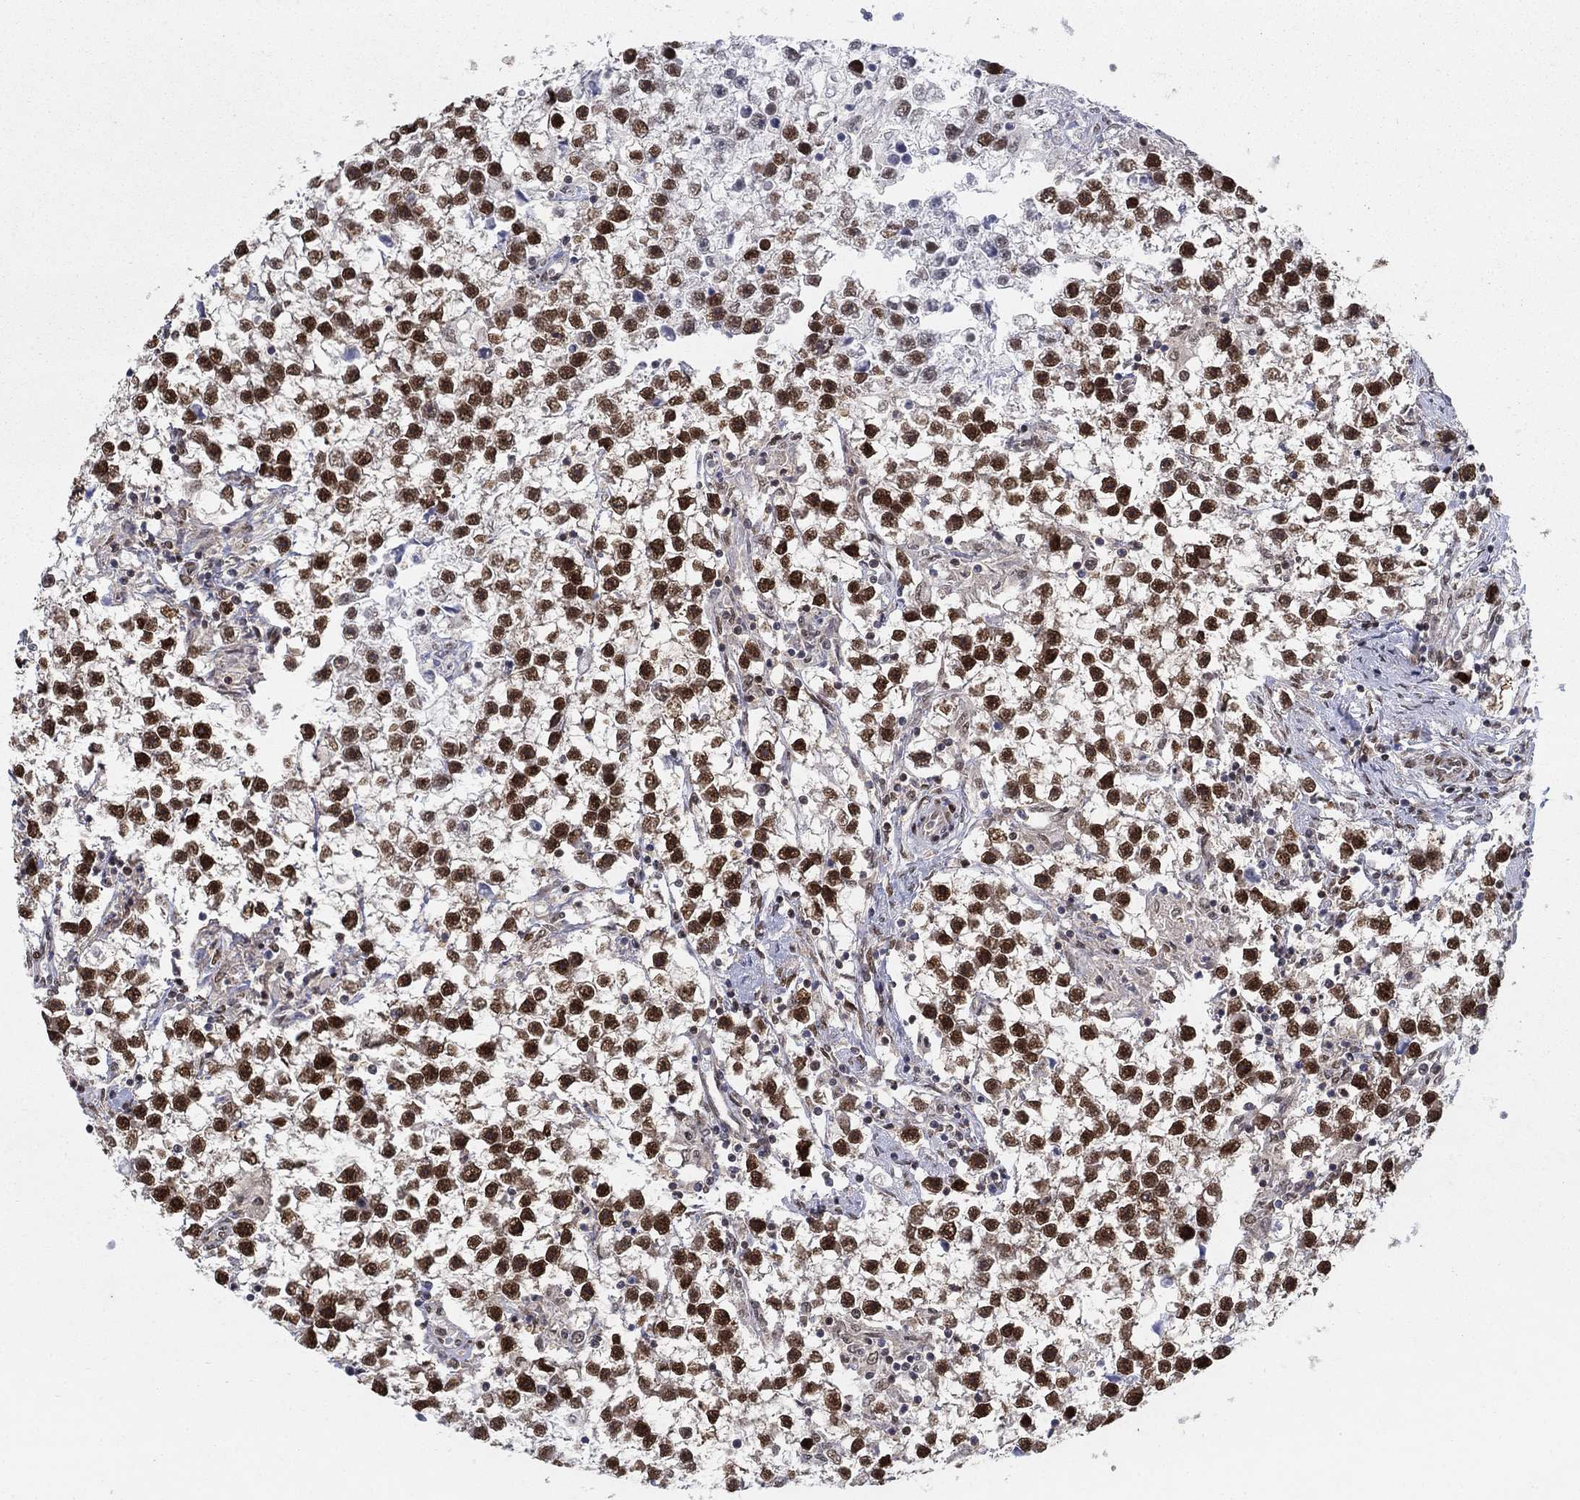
{"staining": {"intensity": "strong", "quantity": ">75%", "location": "nuclear"}, "tissue": "testis cancer", "cell_type": "Tumor cells", "image_type": "cancer", "snomed": [{"axis": "morphology", "description": "Seminoma, NOS"}, {"axis": "topography", "description": "Testis"}], "caption": "Immunohistochemical staining of human testis cancer (seminoma) demonstrates strong nuclear protein expression in about >75% of tumor cells.", "gene": "CENPE", "patient": {"sex": "male", "age": 59}}